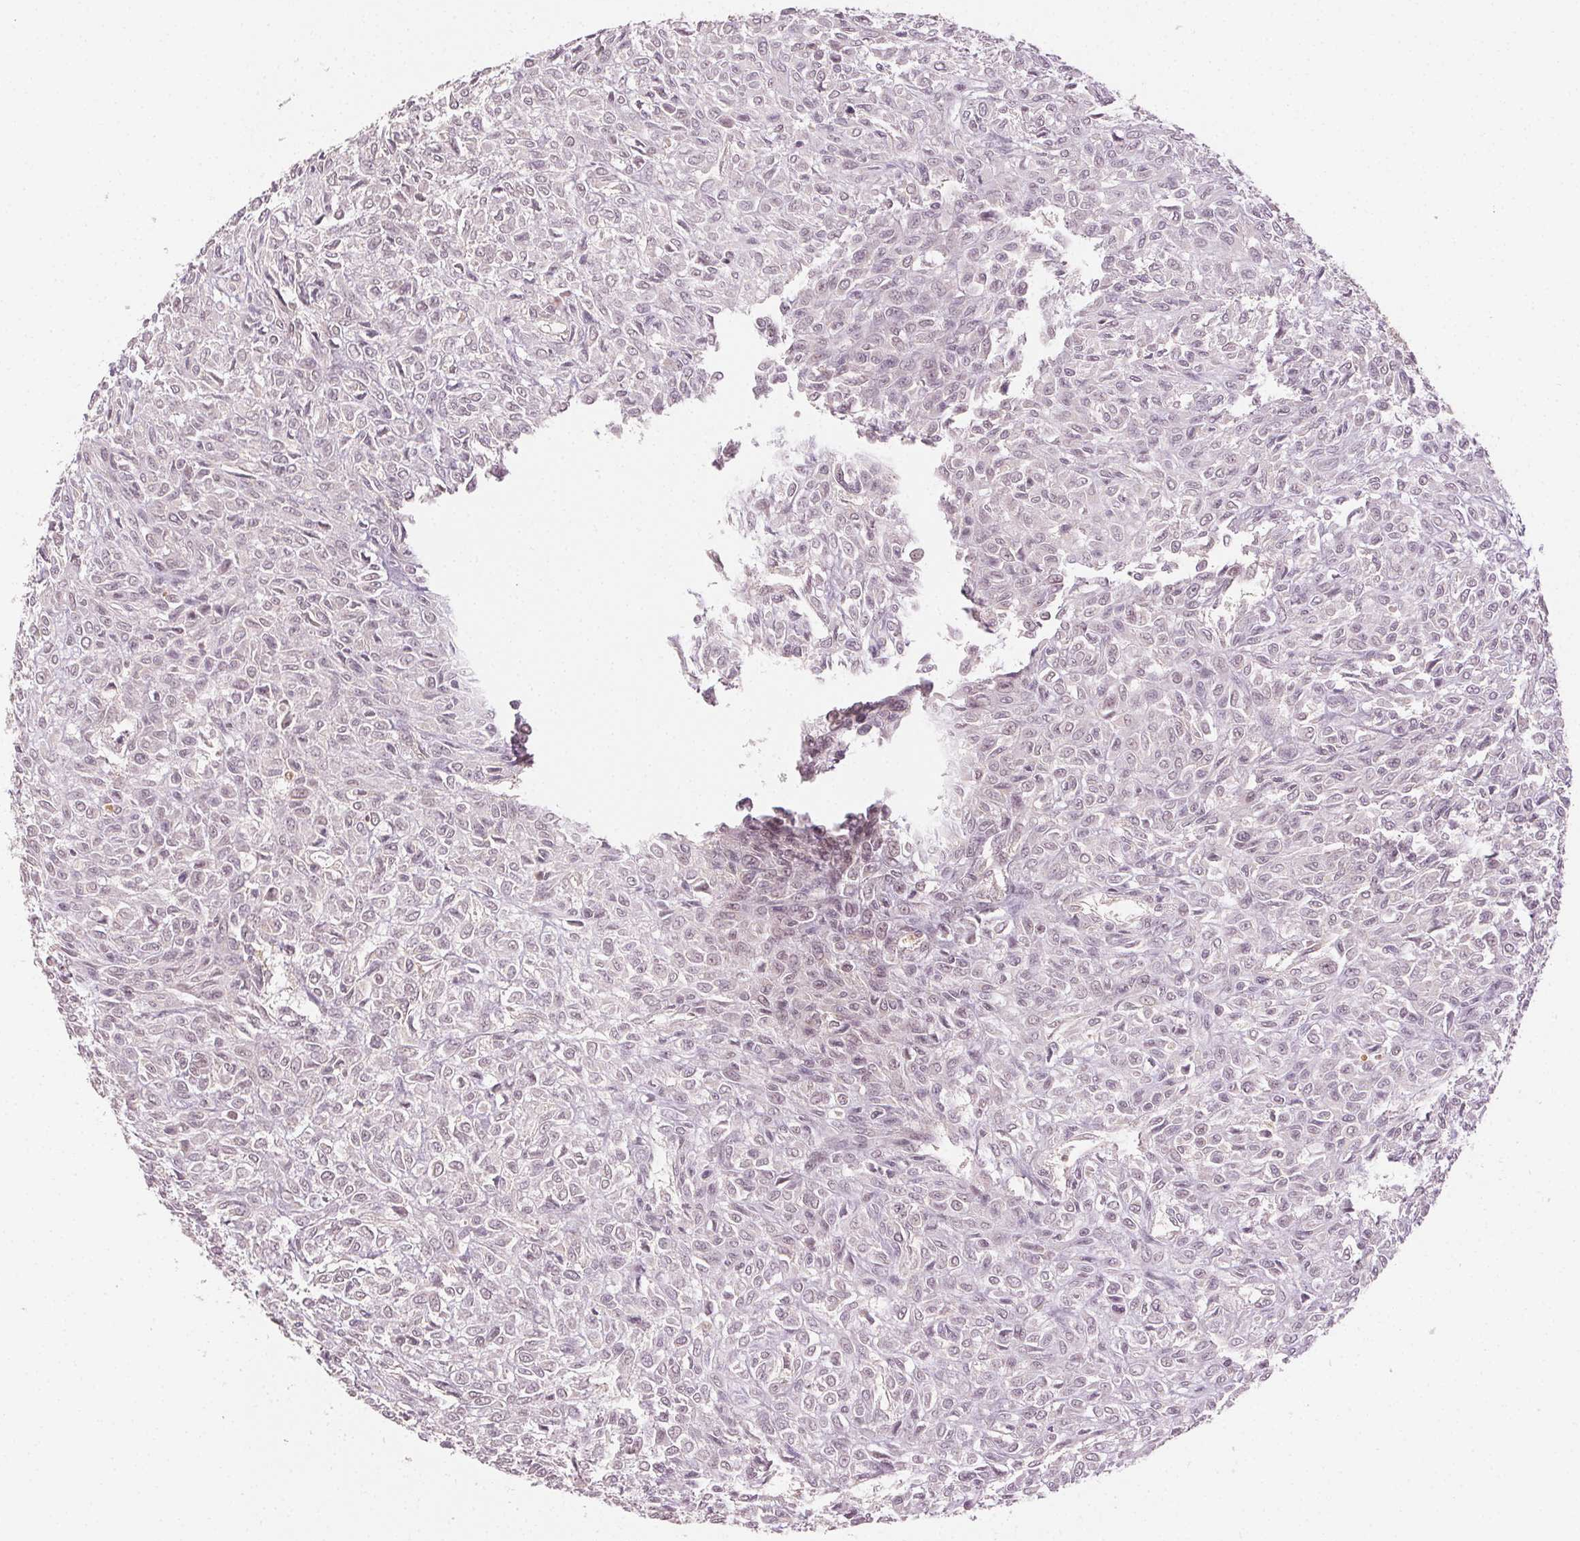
{"staining": {"intensity": "negative", "quantity": "none", "location": "none"}, "tissue": "renal cancer", "cell_type": "Tumor cells", "image_type": "cancer", "snomed": [{"axis": "morphology", "description": "Adenocarcinoma, NOS"}, {"axis": "topography", "description": "Kidney"}], "caption": "Renal cancer was stained to show a protein in brown. There is no significant positivity in tumor cells.", "gene": "MAPK14", "patient": {"sex": "male", "age": 58}}